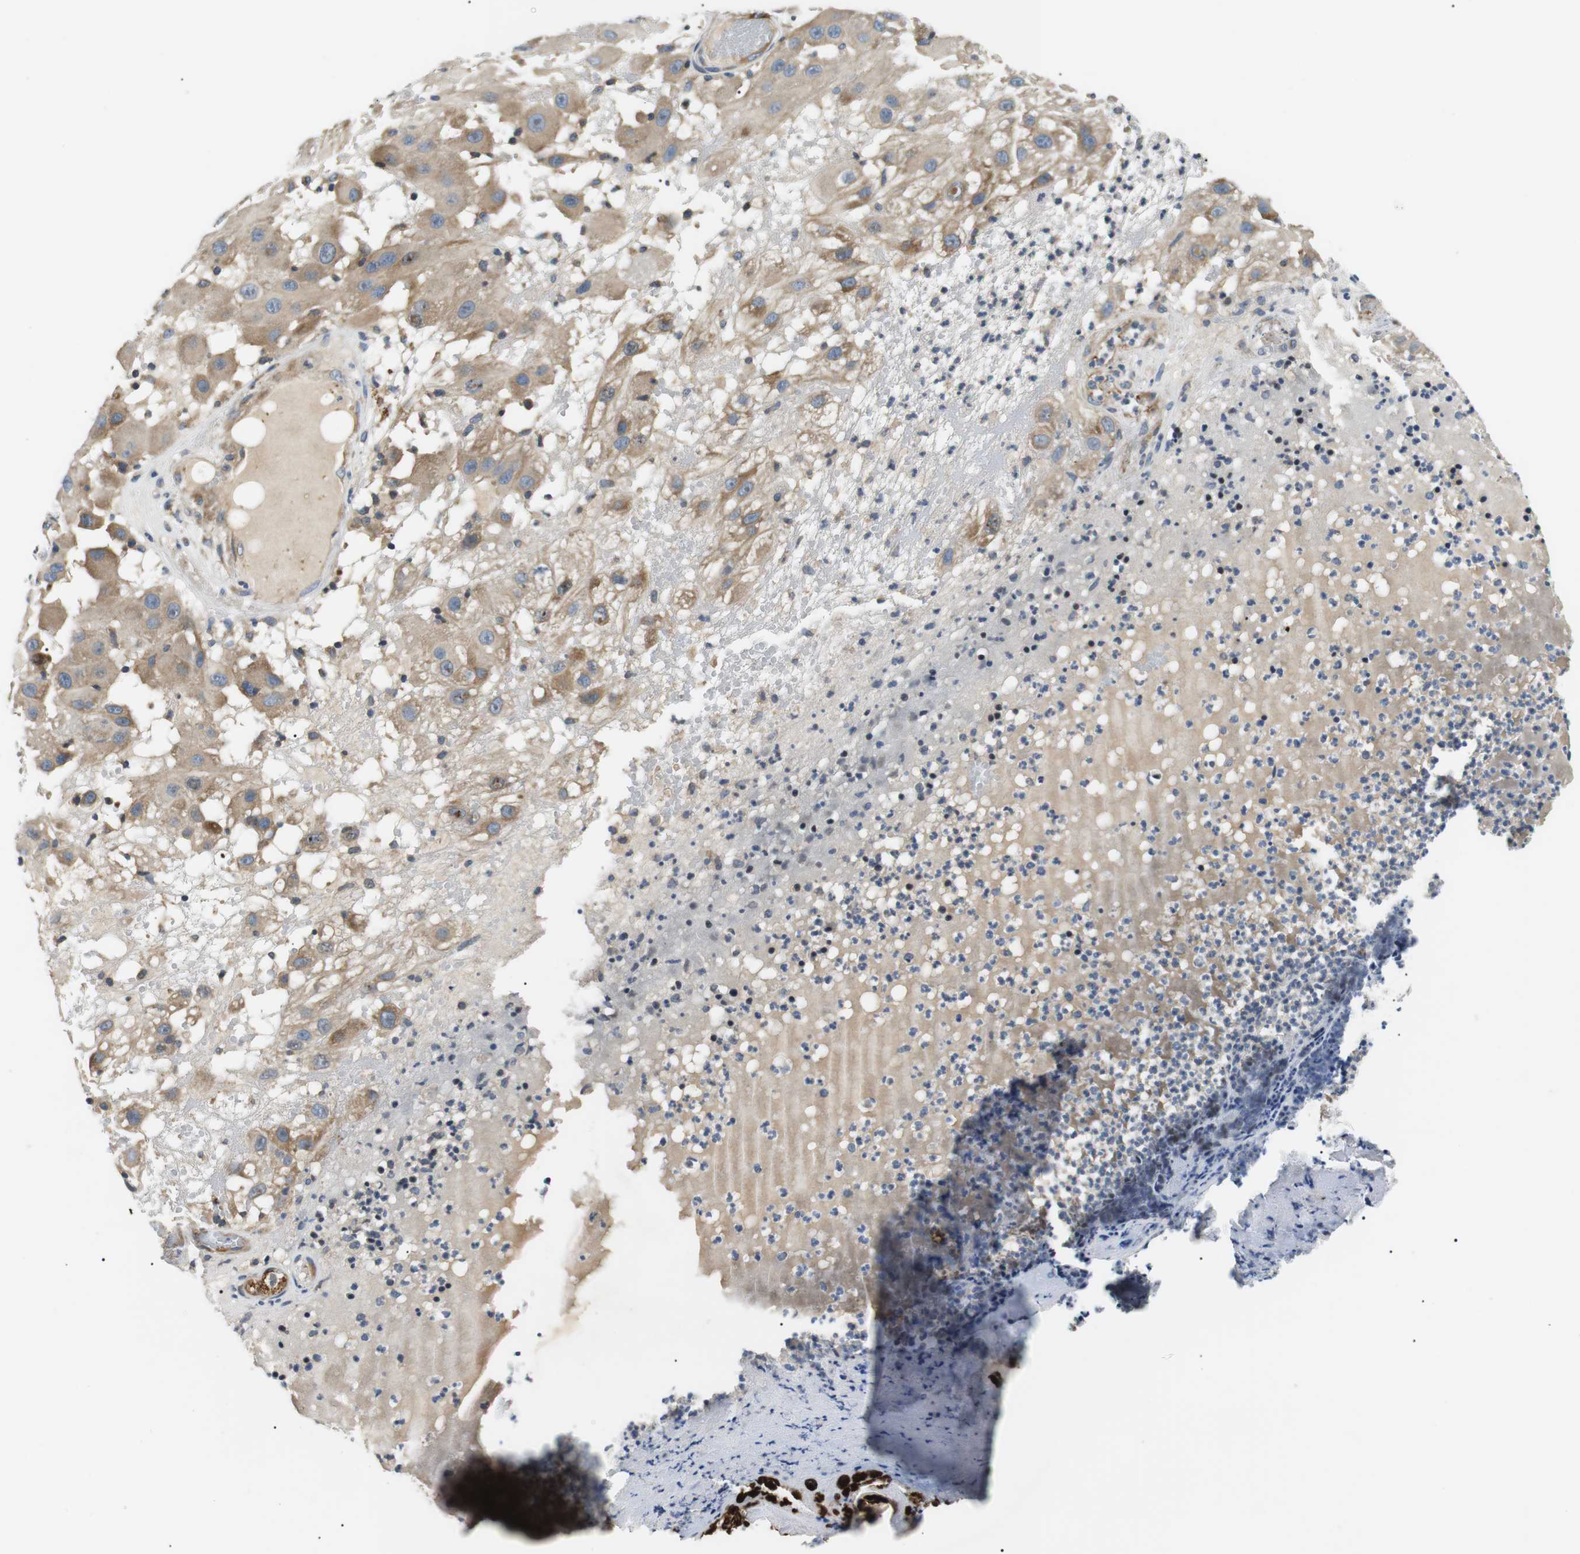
{"staining": {"intensity": "moderate", "quantity": ">75%", "location": "cytoplasmic/membranous"}, "tissue": "melanoma", "cell_type": "Tumor cells", "image_type": "cancer", "snomed": [{"axis": "morphology", "description": "Malignant melanoma, NOS"}, {"axis": "topography", "description": "Skin"}], "caption": "High-magnification brightfield microscopy of malignant melanoma stained with DAB (brown) and counterstained with hematoxylin (blue). tumor cells exhibit moderate cytoplasmic/membranous positivity is seen in about>75% of cells.", "gene": "DIPK1A", "patient": {"sex": "female", "age": 81}}